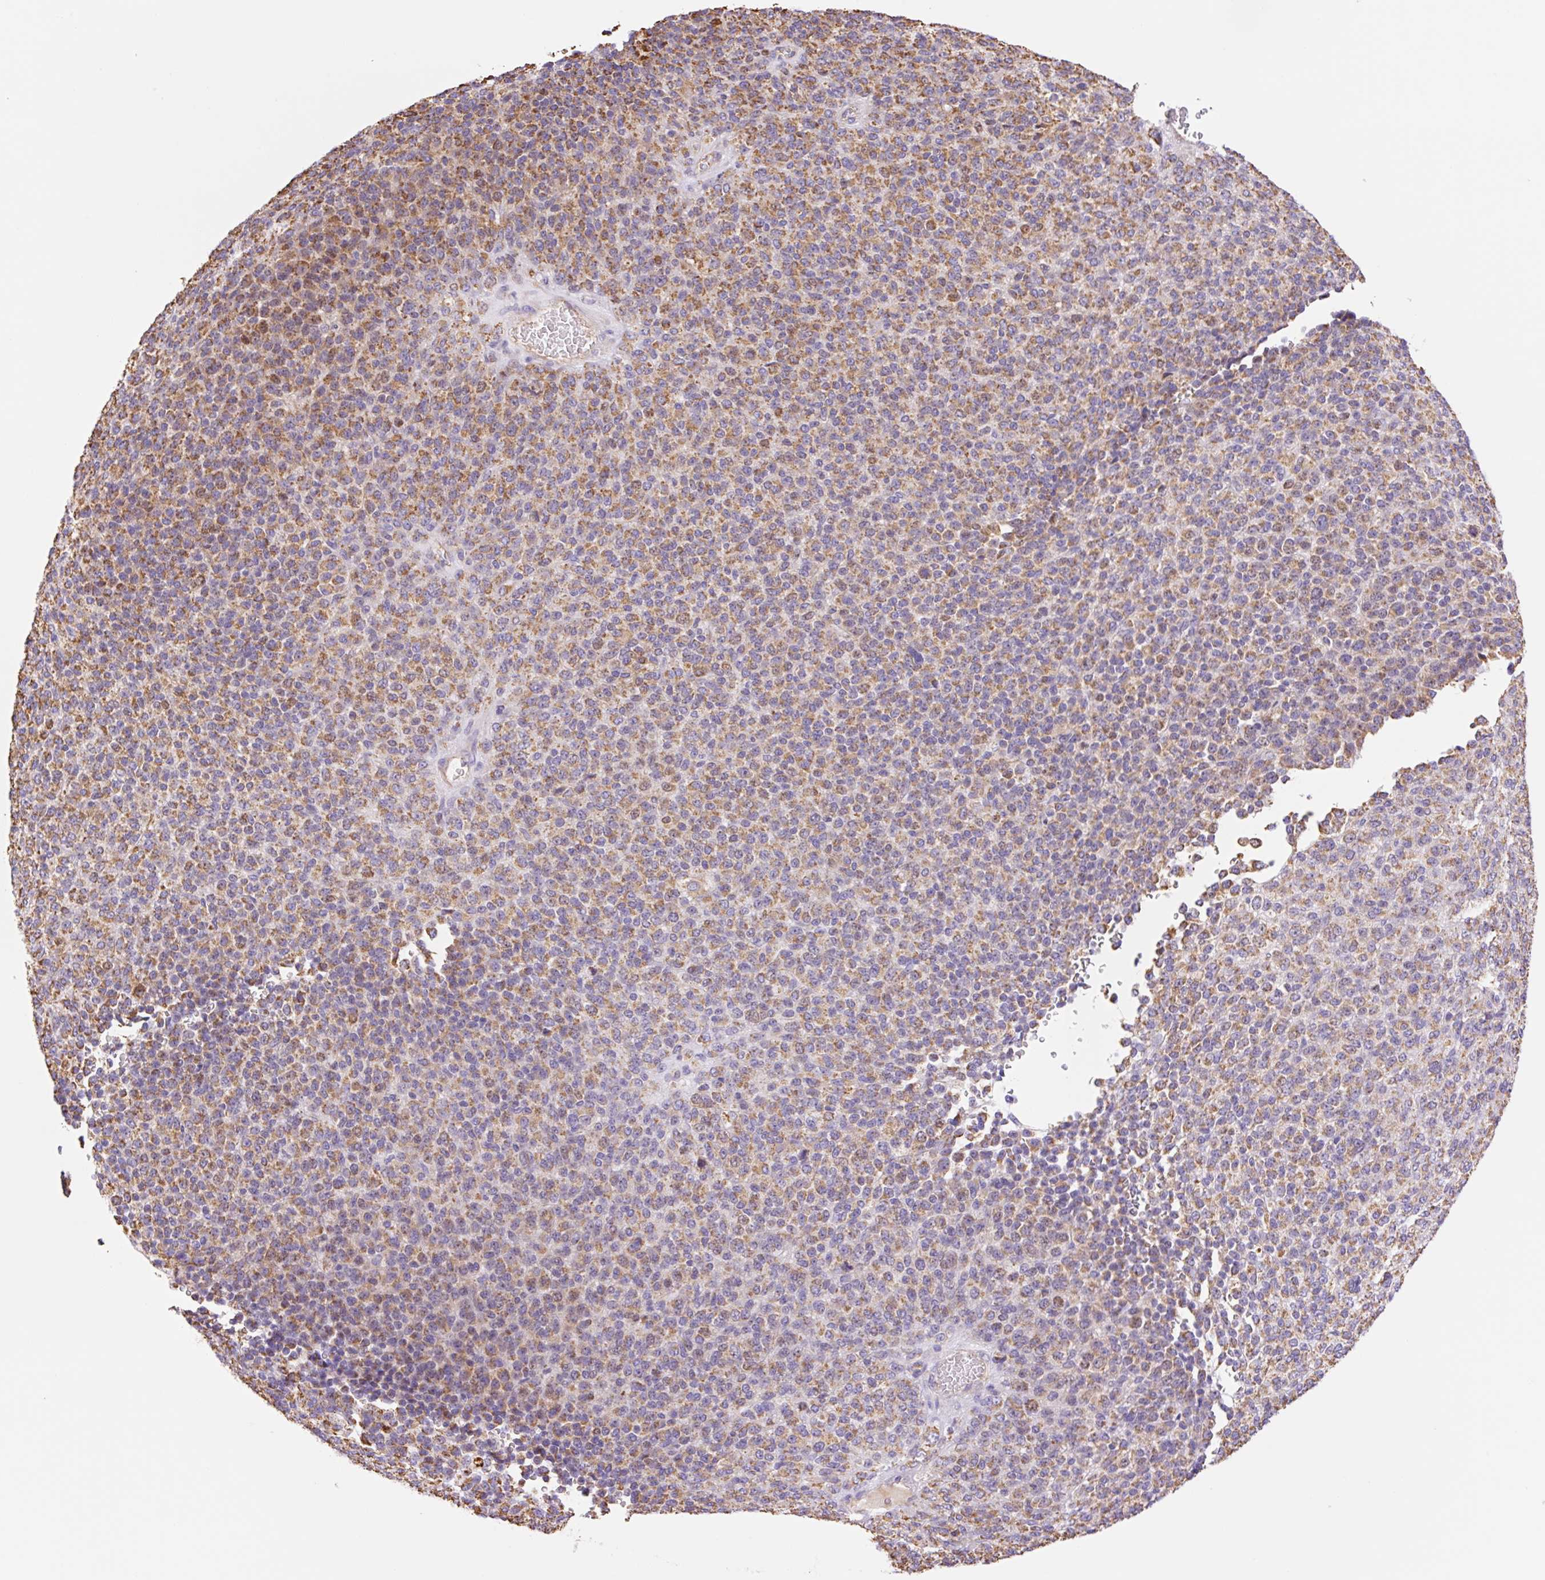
{"staining": {"intensity": "moderate", "quantity": ">75%", "location": "cytoplasmic/membranous"}, "tissue": "melanoma", "cell_type": "Tumor cells", "image_type": "cancer", "snomed": [{"axis": "morphology", "description": "Malignant melanoma, Metastatic site"}, {"axis": "topography", "description": "Brain"}], "caption": "Immunohistochemistry (IHC) micrograph of melanoma stained for a protein (brown), which reveals medium levels of moderate cytoplasmic/membranous staining in about >75% of tumor cells.", "gene": "ESAM", "patient": {"sex": "female", "age": 56}}